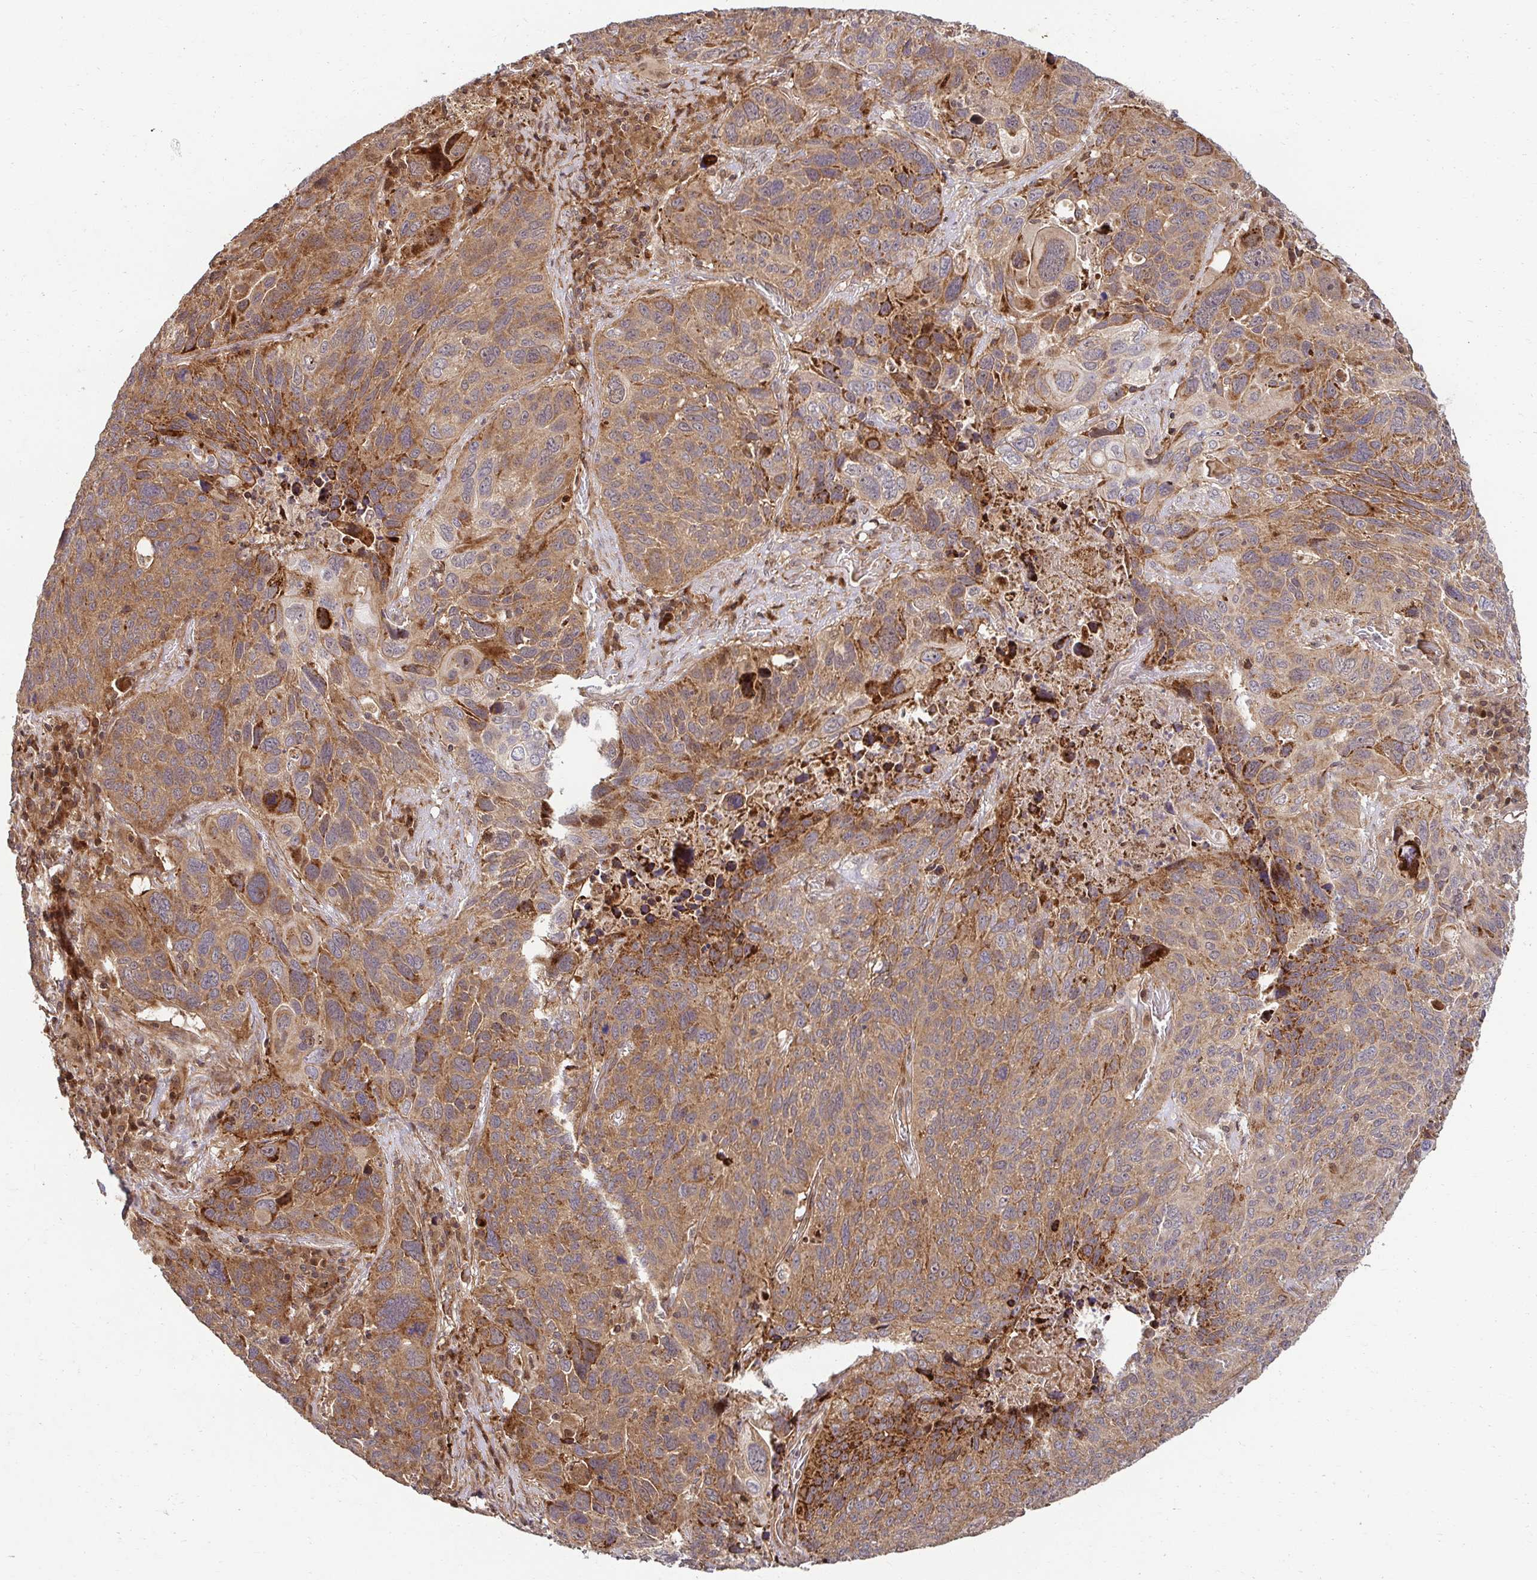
{"staining": {"intensity": "moderate", "quantity": "25%-75%", "location": "cytoplasmic/membranous"}, "tissue": "lung cancer", "cell_type": "Tumor cells", "image_type": "cancer", "snomed": [{"axis": "morphology", "description": "Squamous cell carcinoma, NOS"}, {"axis": "topography", "description": "Lung"}], "caption": "Lung squamous cell carcinoma stained with IHC demonstrates moderate cytoplasmic/membranous expression in approximately 25%-75% of tumor cells.", "gene": "PSMA4", "patient": {"sex": "male", "age": 68}}